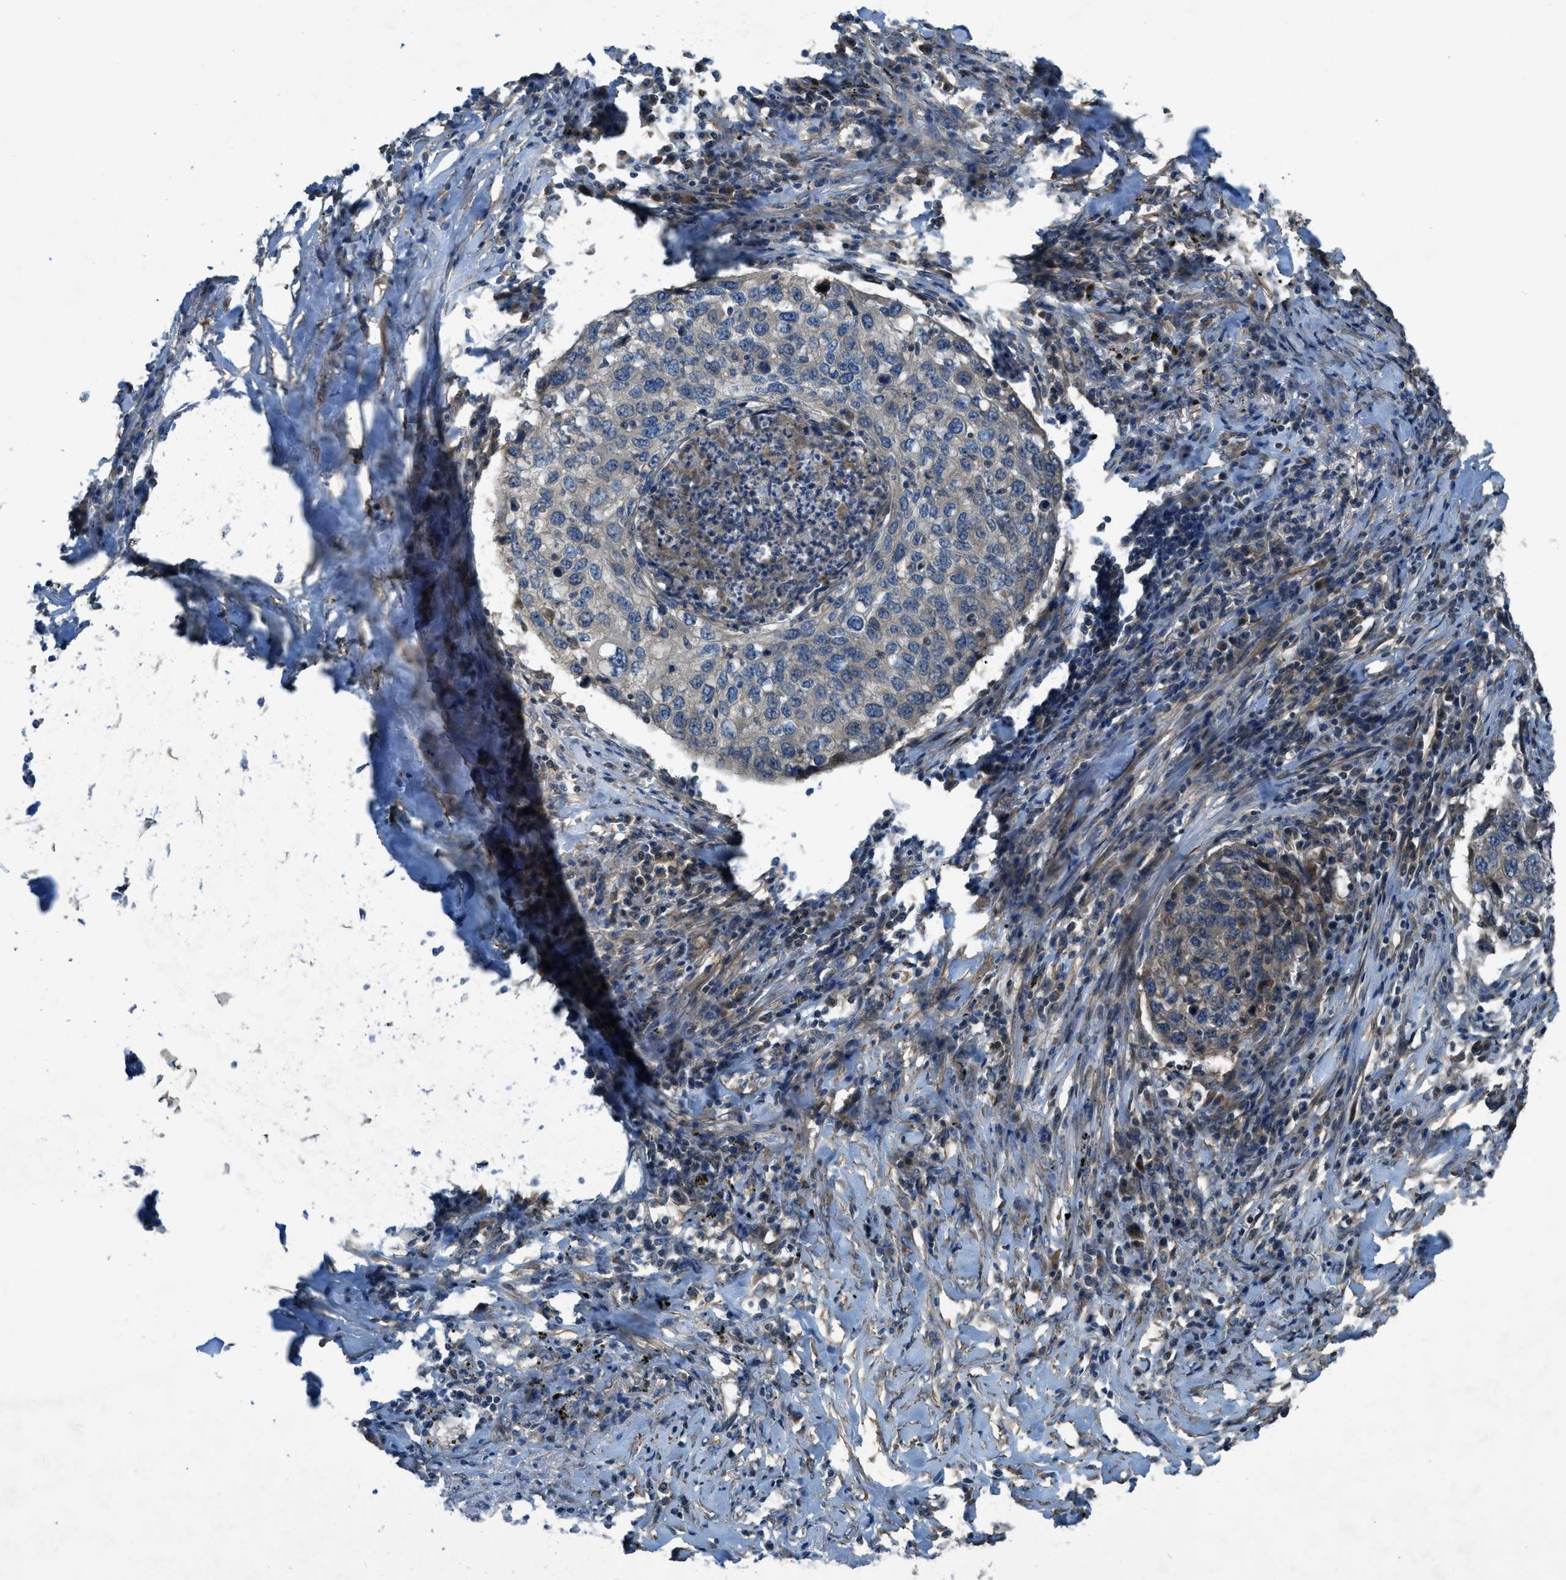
{"staining": {"intensity": "weak", "quantity": "<25%", "location": "cytoplasmic/membranous"}, "tissue": "lung cancer", "cell_type": "Tumor cells", "image_type": "cancer", "snomed": [{"axis": "morphology", "description": "Squamous cell carcinoma, NOS"}, {"axis": "topography", "description": "Lung"}], "caption": "Lung cancer (squamous cell carcinoma) was stained to show a protein in brown. There is no significant positivity in tumor cells. (Stains: DAB (3,3'-diaminobenzidine) immunohistochemistry with hematoxylin counter stain, Microscopy: brightfield microscopy at high magnification).", "gene": "VEZT", "patient": {"sex": "female", "age": 63}}